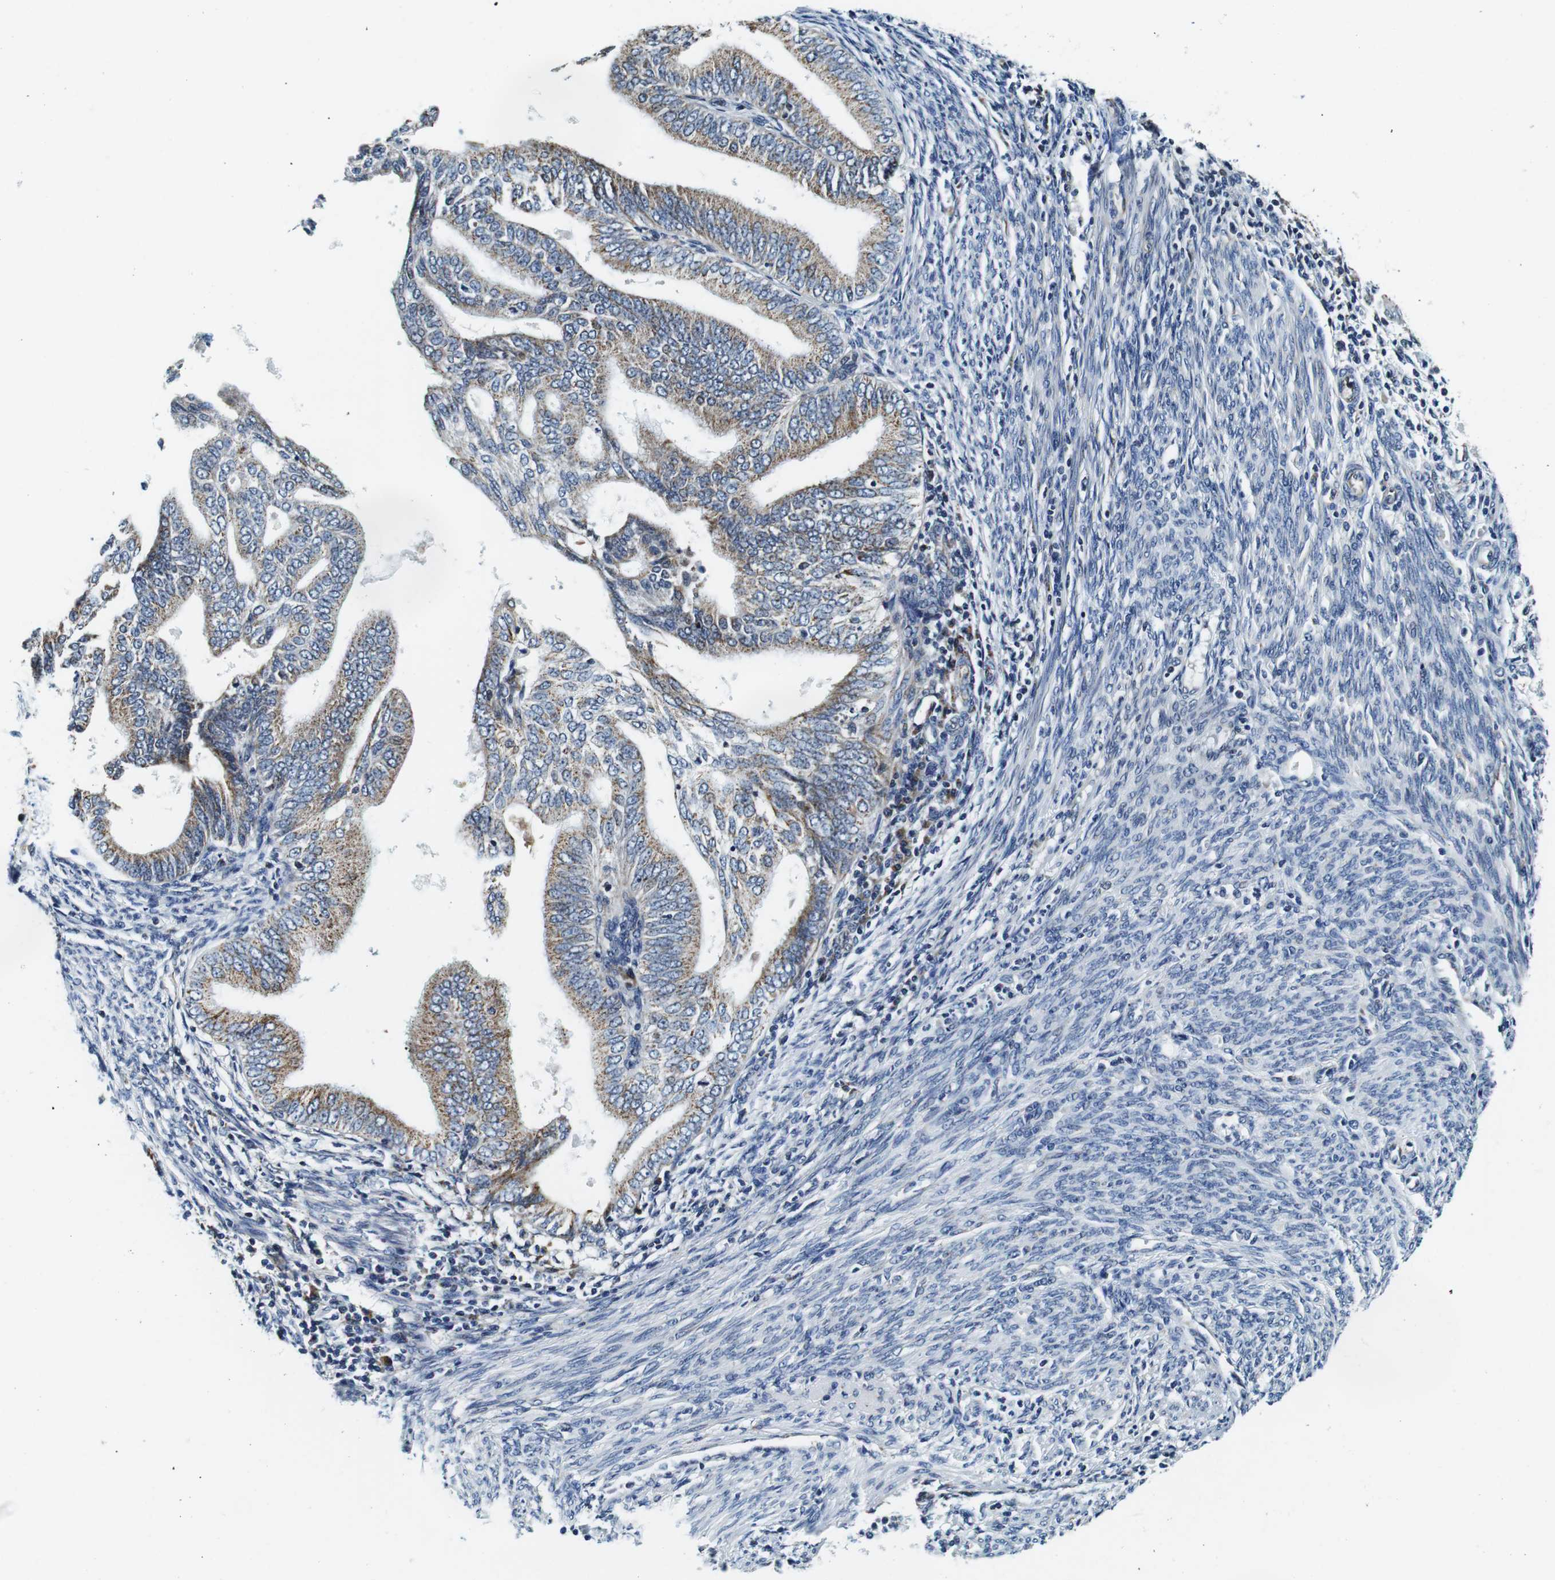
{"staining": {"intensity": "moderate", "quantity": ">75%", "location": "cytoplasmic/membranous"}, "tissue": "endometrial cancer", "cell_type": "Tumor cells", "image_type": "cancer", "snomed": [{"axis": "morphology", "description": "Adenocarcinoma, NOS"}, {"axis": "topography", "description": "Endometrium"}], "caption": "The micrograph reveals a brown stain indicating the presence of a protein in the cytoplasmic/membranous of tumor cells in adenocarcinoma (endometrial).", "gene": "FAR2", "patient": {"sex": "female", "age": 58}}